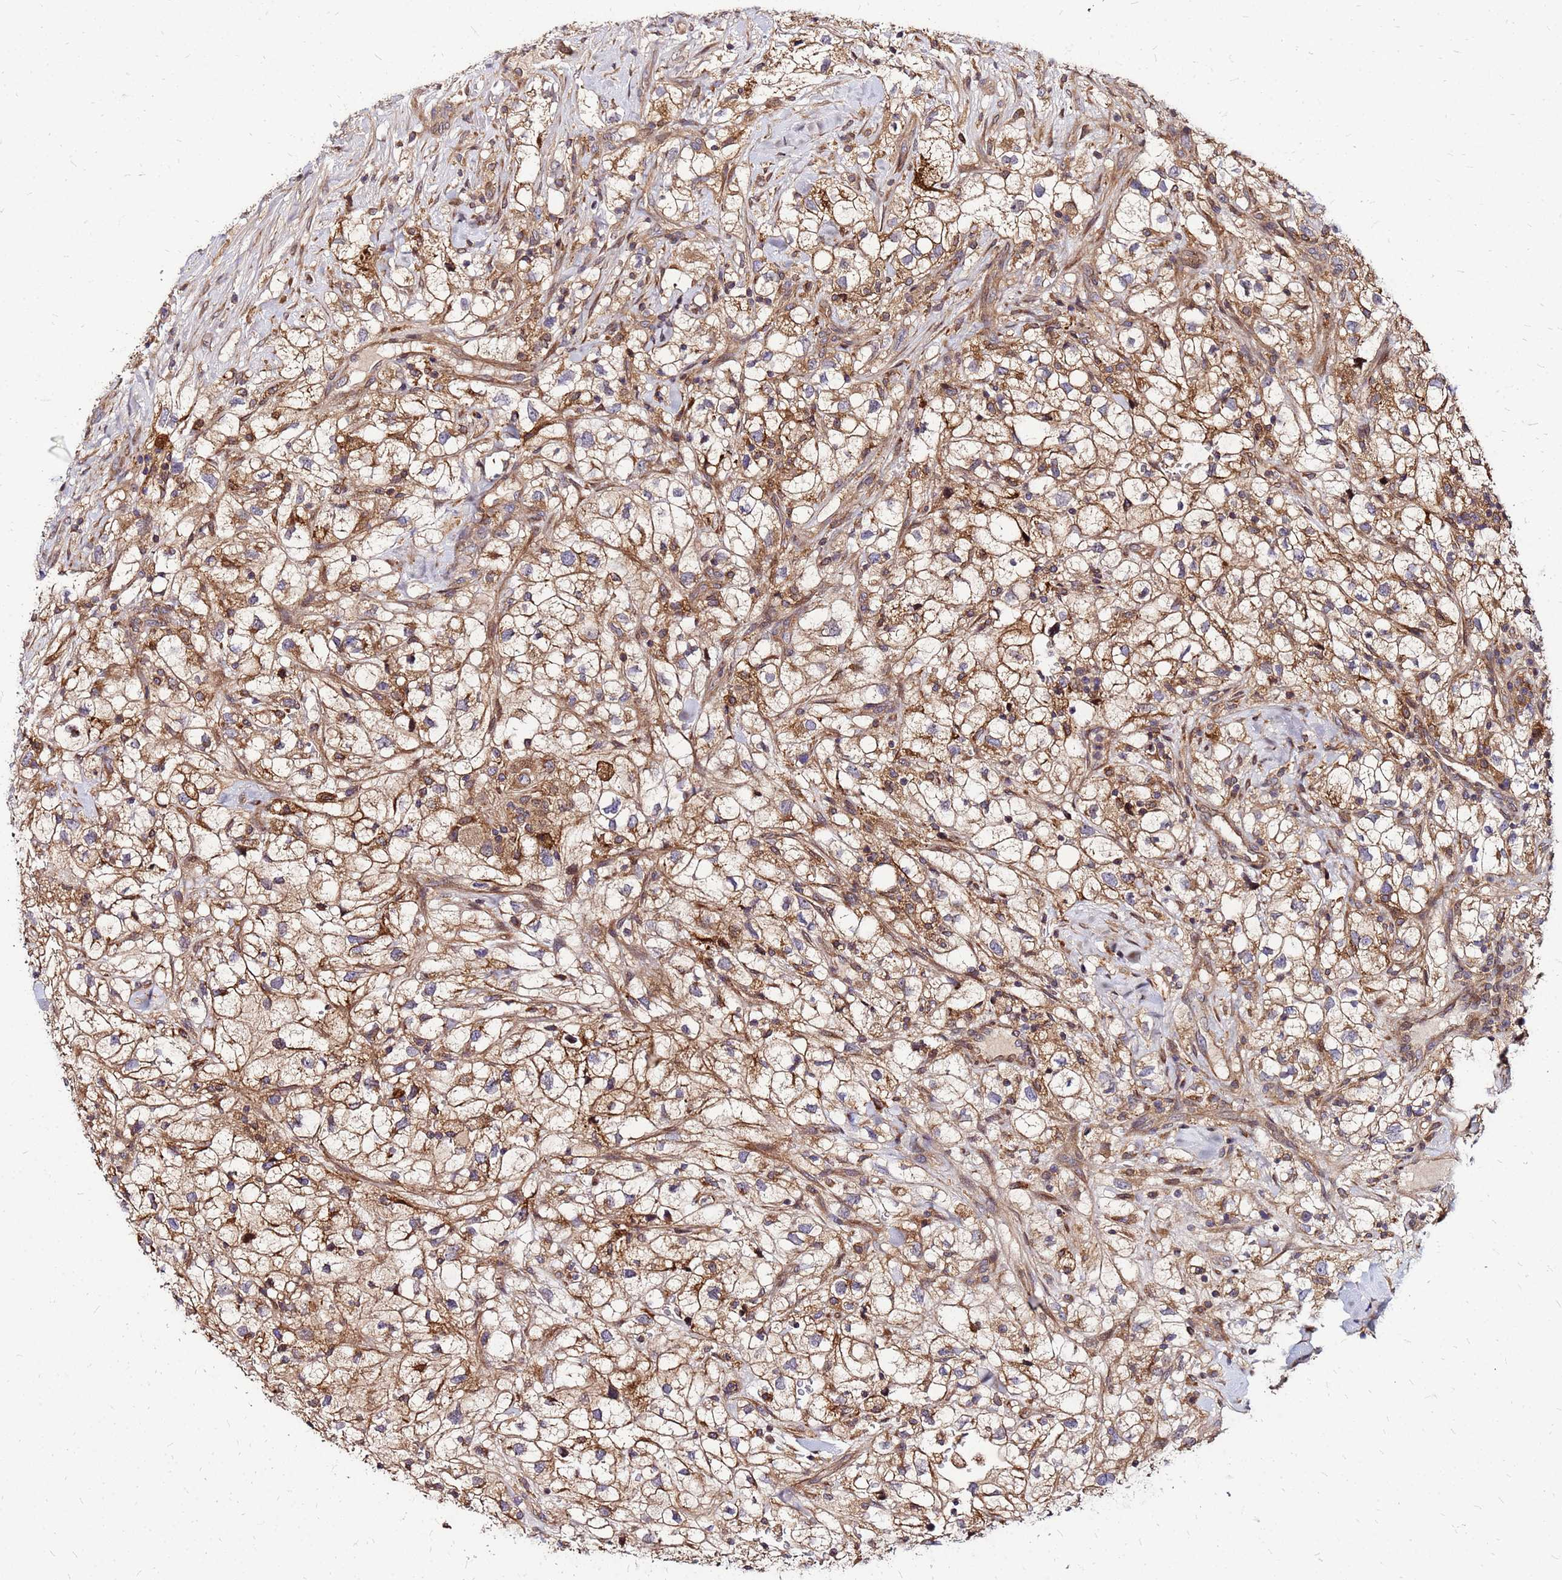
{"staining": {"intensity": "moderate", "quantity": ">75%", "location": "cytoplasmic/membranous"}, "tissue": "renal cancer", "cell_type": "Tumor cells", "image_type": "cancer", "snomed": [{"axis": "morphology", "description": "Adenocarcinoma, NOS"}, {"axis": "topography", "description": "Kidney"}], "caption": "The immunohistochemical stain labels moderate cytoplasmic/membranous staining in tumor cells of renal cancer tissue.", "gene": "CYBC1", "patient": {"sex": "male", "age": 59}}